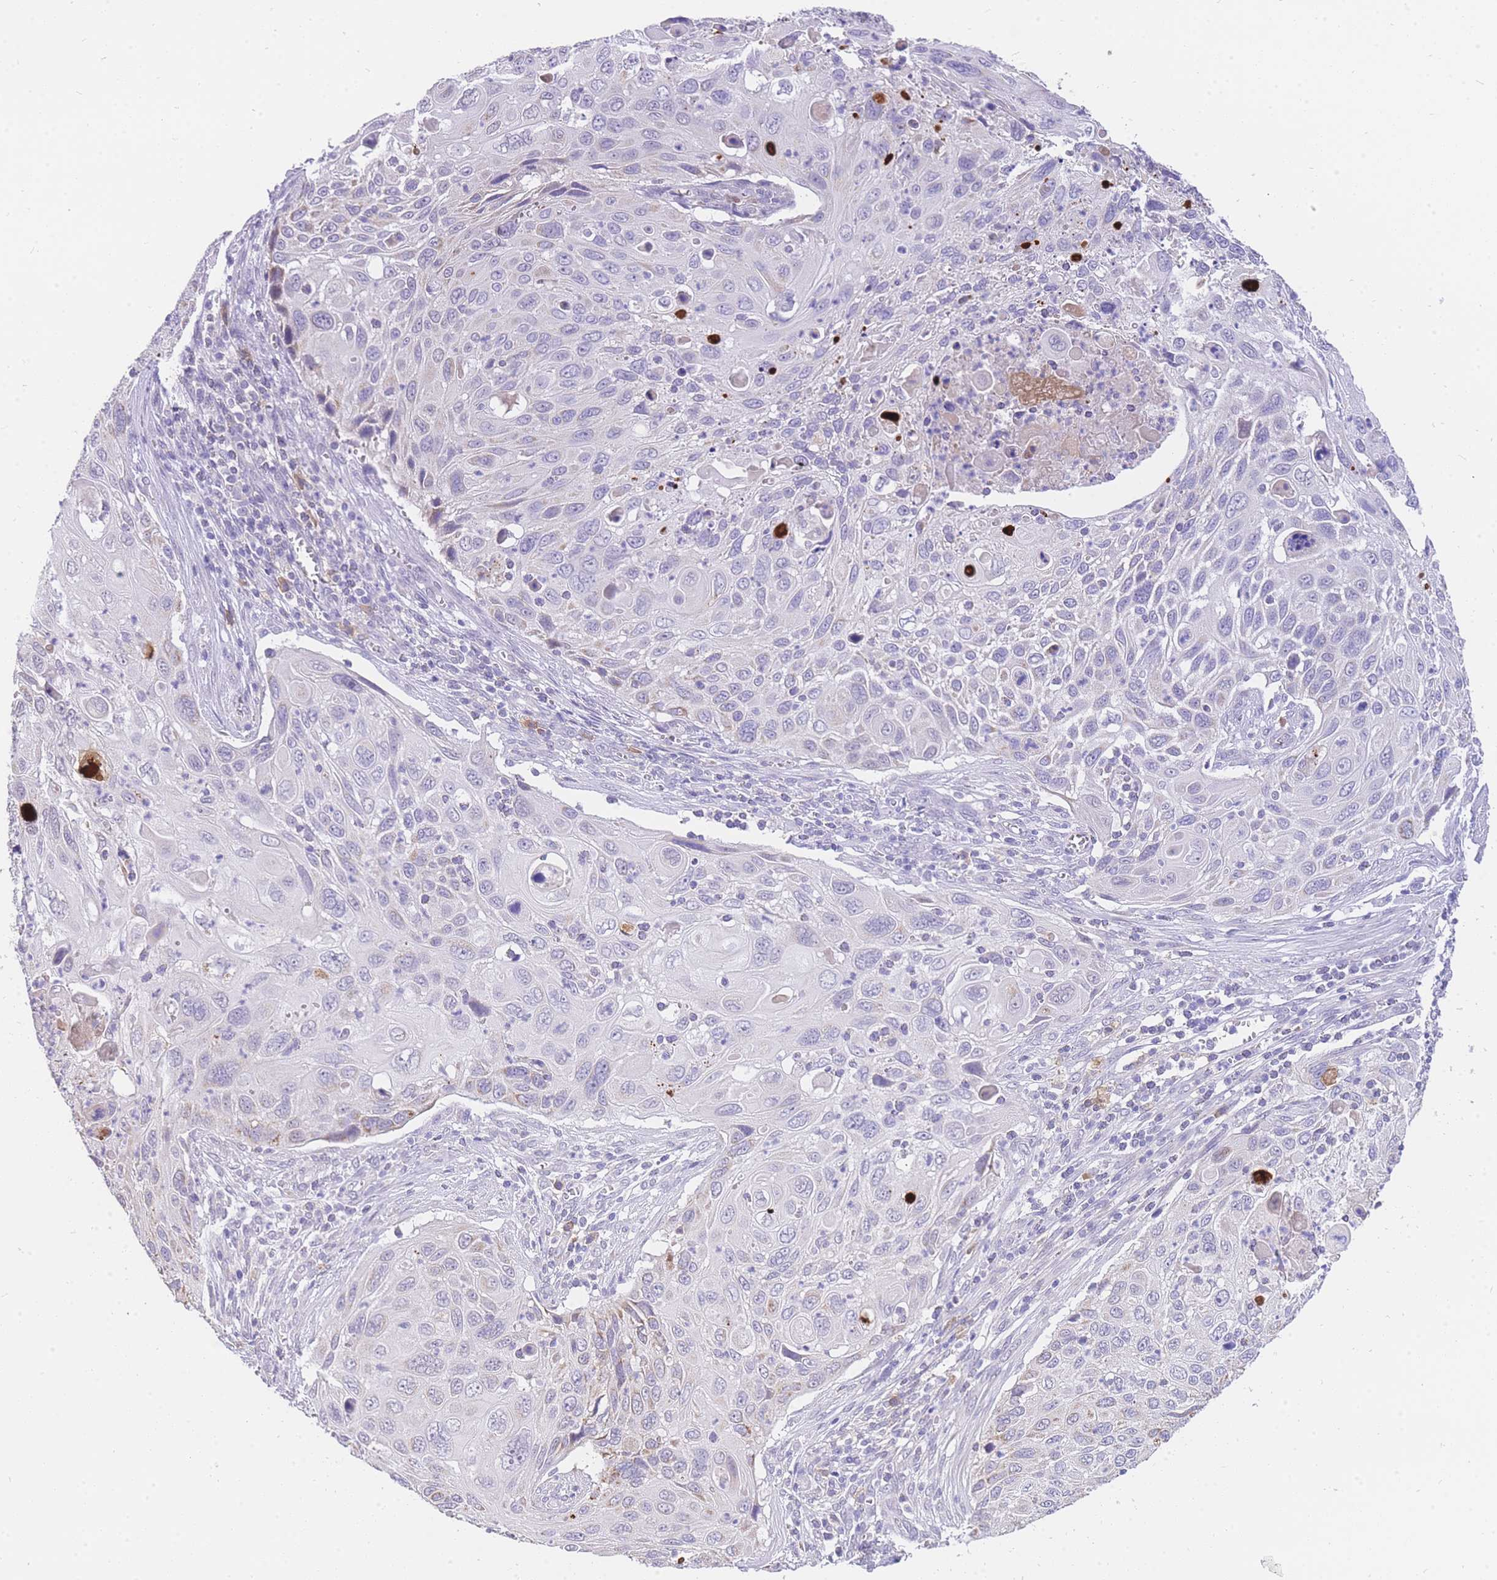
{"staining": {"intensity": "weak", "quantity": "<25%", "location": "cytoplasmic/membranous"}, "tissue": "cervical cancer", "cell_type": "Tumor cells", "image_type": "cancer", "snomed": [{"axis": "morphology", "description": "Squamous cell carcinoma, NOS"}, {"axis": "topography", "description": "Cervix"}], "caption": "This is an immunohistochemistry image of human cervical cancer. There is no staining in tumor cells.", "gene": "C2orf88", "patient": {"sex": "female", "age": 70}}